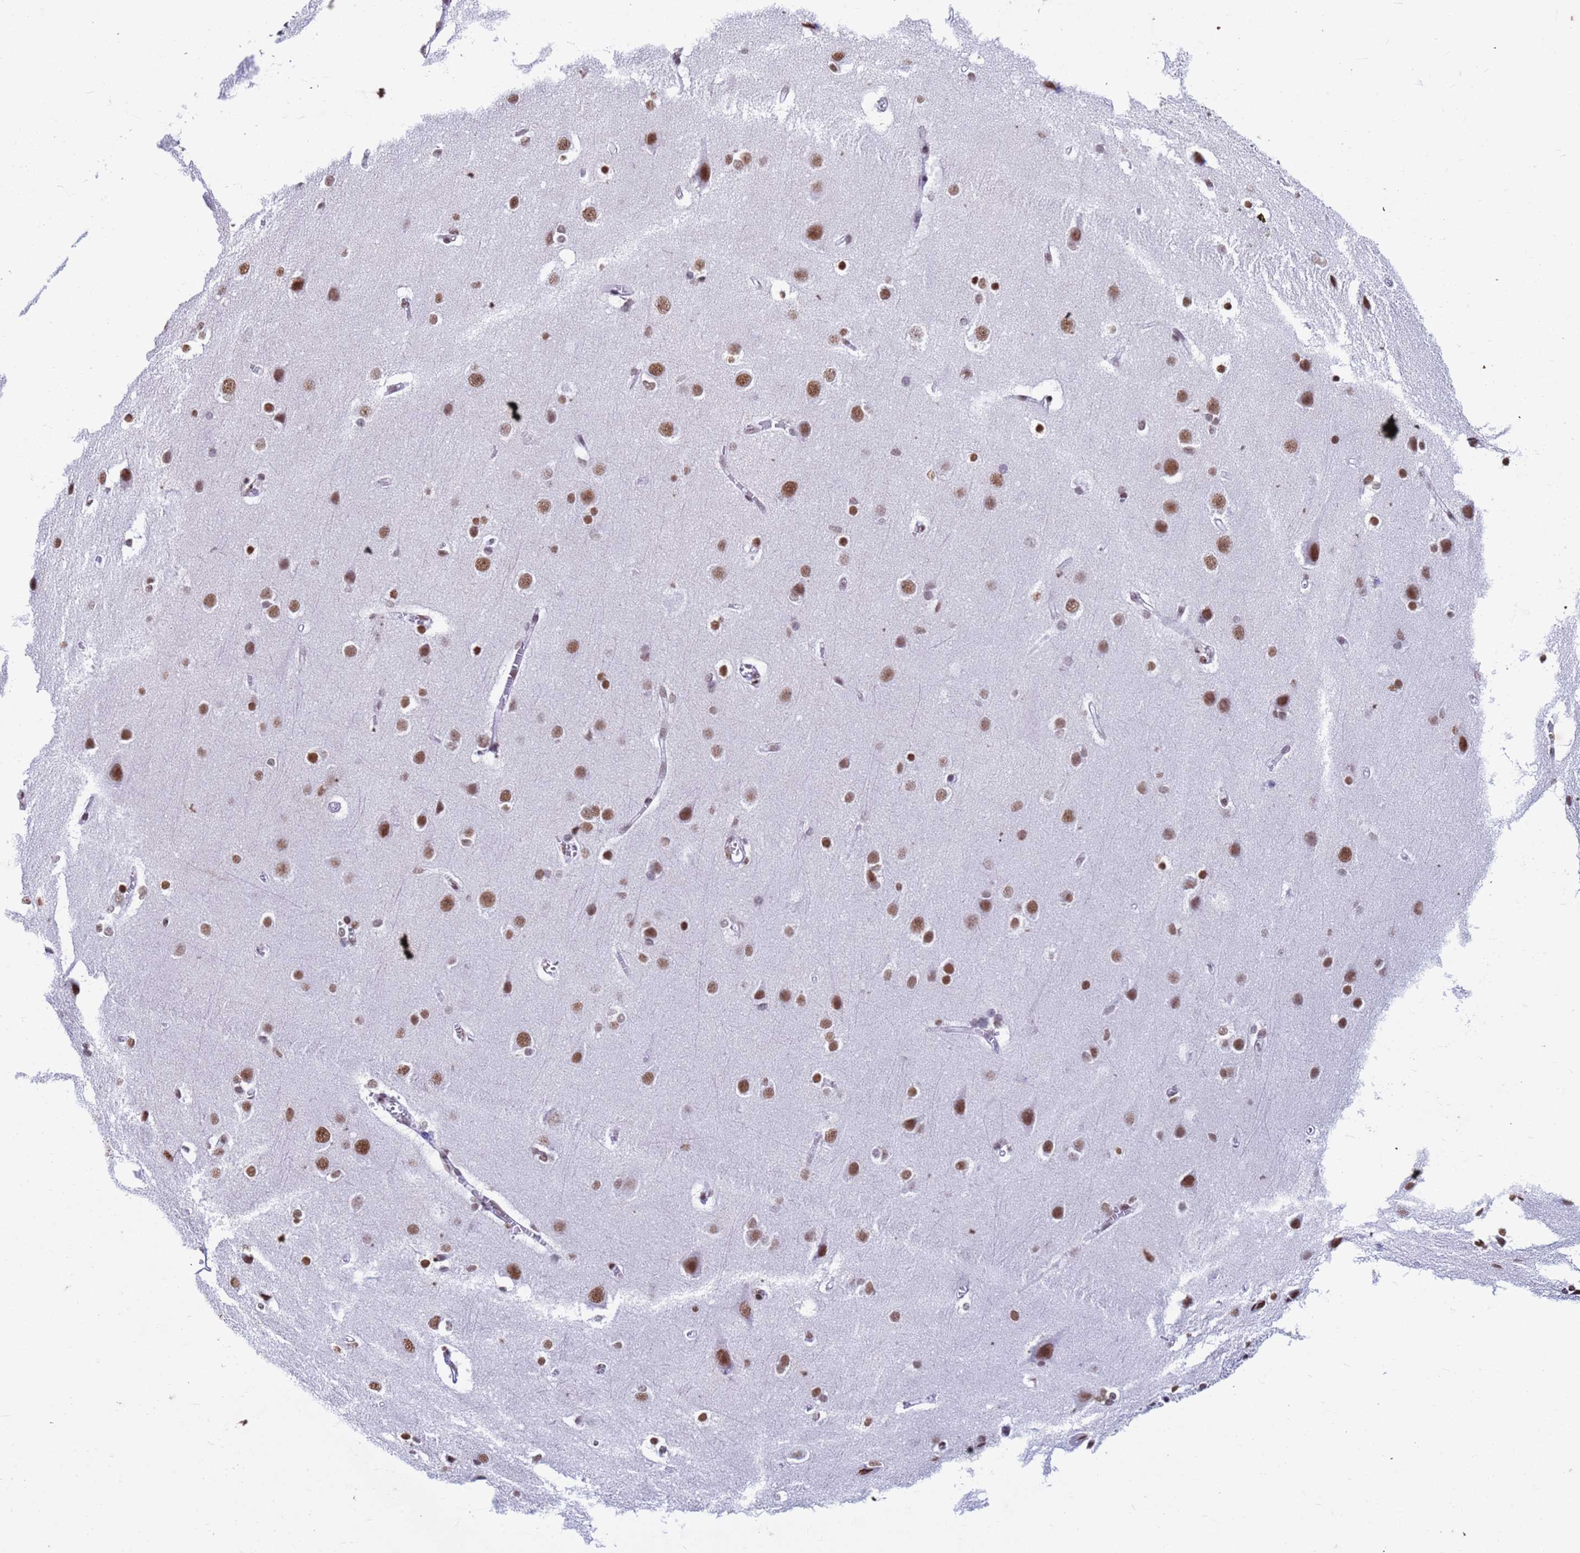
{"staining": {"intensity": "moderate", "quantity": ">75%", "location": "nuclear"}, "tissue": "cerebral cortex", "cell_type": "Endothelial cells", "image_type": "normal", "snomed": [{"axis": "morphology", "description": "Normal tissue, NOS"}, {"axis": "topography", "description": "Cerebral cortex"}], "caption": "Cerebral cortex stained with immunohistochemistry displays moderate nuclear staining in about >75% of endothelial cells.", "gene": "FAM170B", "patient": {"sex": "male", "age": 37}}